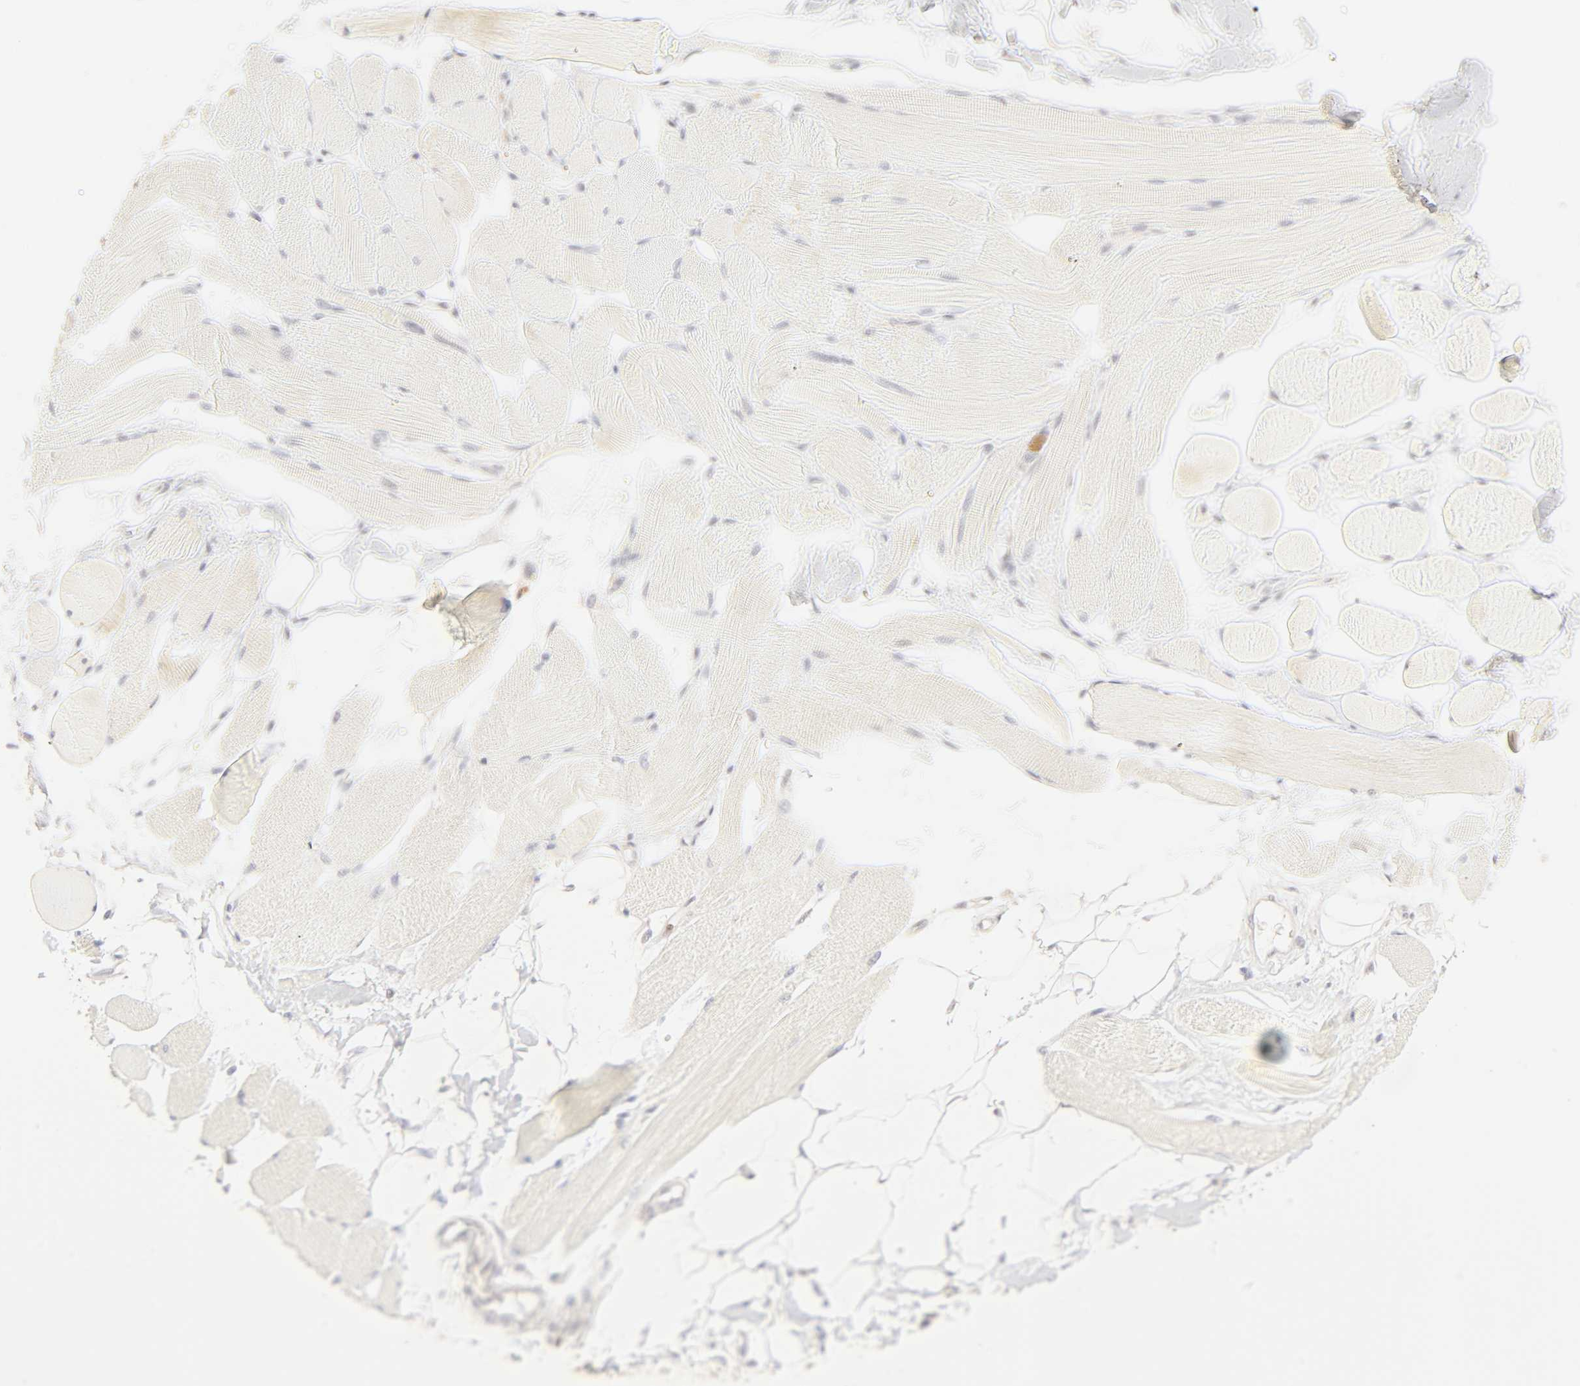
{"staining": {"intensity": "weak", "quantity": "<25%", "location": "cytoplasmic/membranous"}, "tissue": "skeletal muscle", "cell_type": "Myocytes", "image_type": "normal", "snomed": [{"axis": "morphology", "description": "Normal tissue, NOS"}, {"axis": "topography", "description": "Skeletal muscle"}, {"axis": "topography", "description": "Peripheral nerve tissue"}], "caption": "The micrograph shows no staining of myocytes in benign skeletal muscle.", "gene": "KIF2A", "patient": {"sex": "female", "age": 84}}